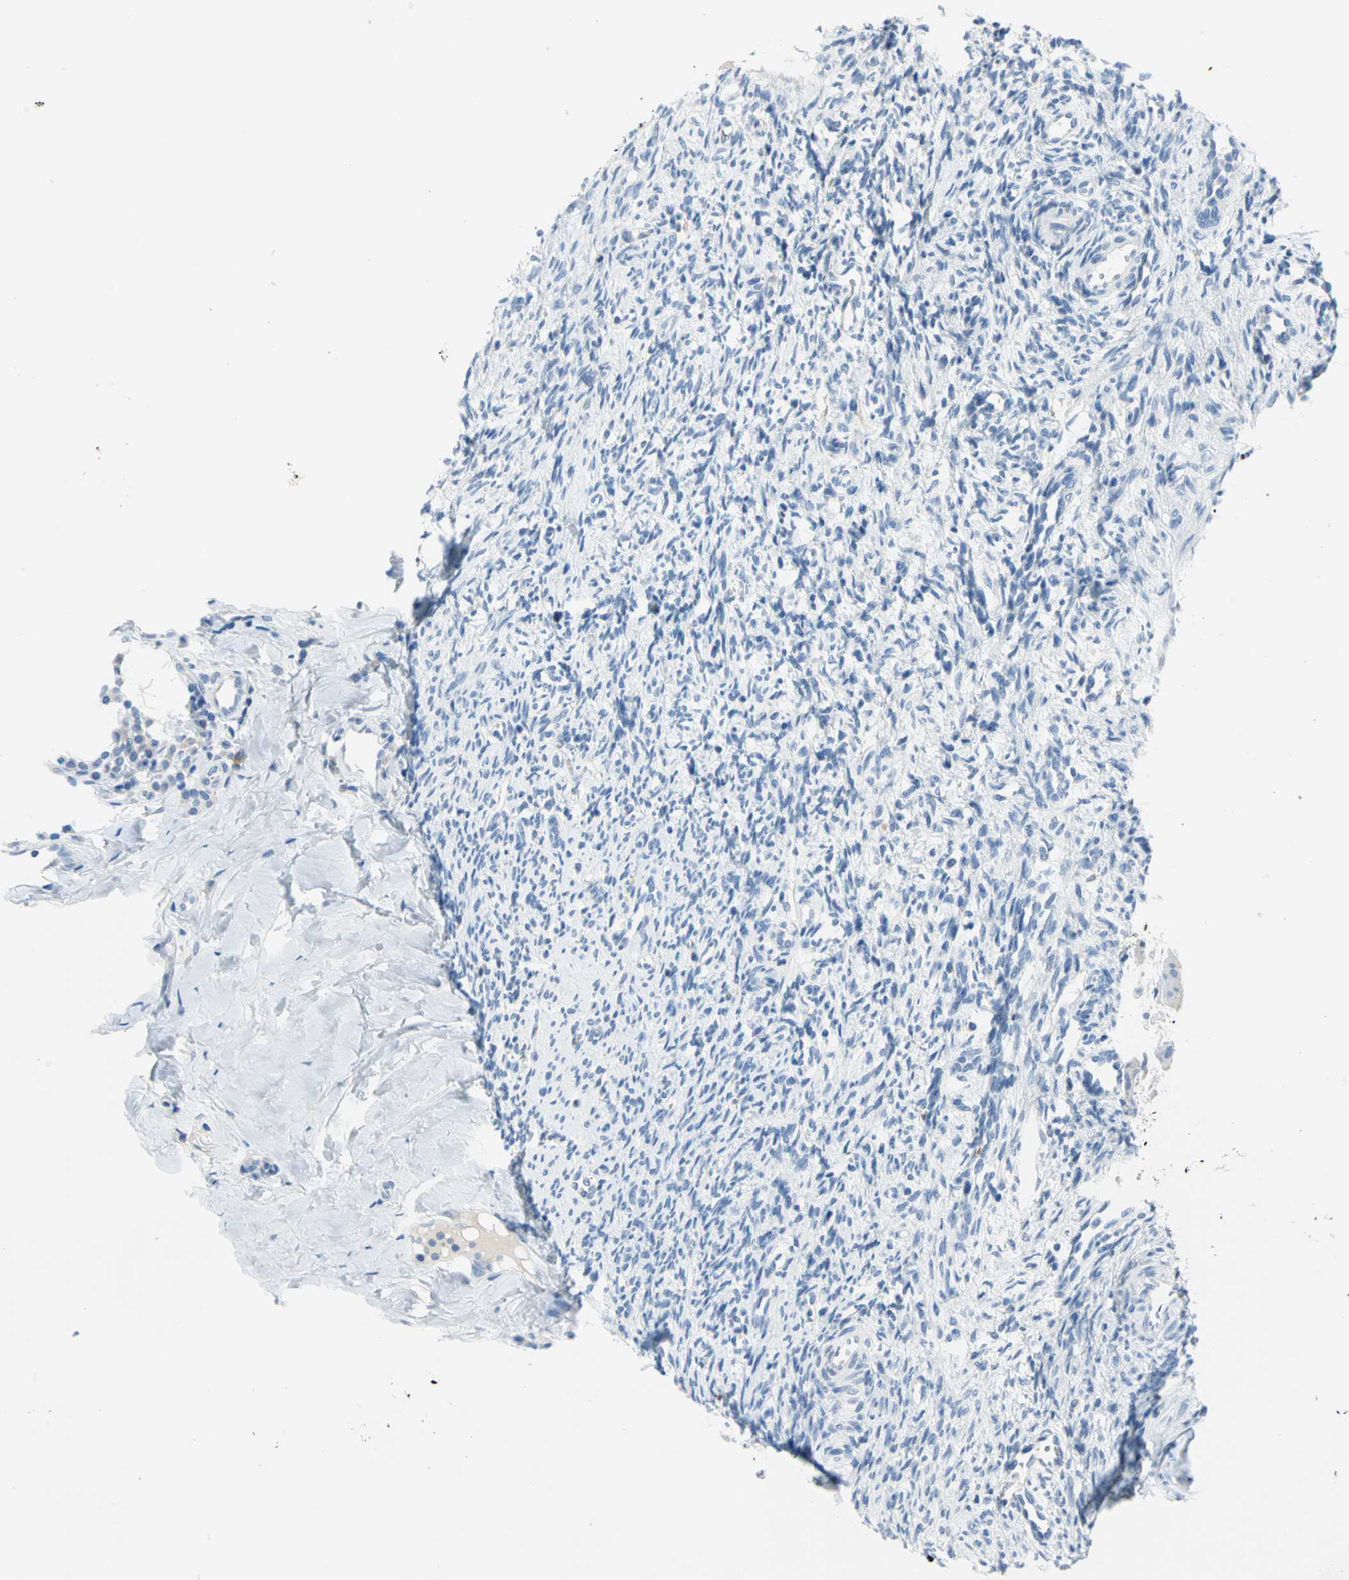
{"staining": {"intensity": "negative", "quantity": "none", "location": "none"}, "tissue": "ovary", "cell_type": "Ovarian stroma cells", "image_type": "normal", "snomed": [{"axis": "morphology", "description": "Normal tissue, NOS"}, {"axis": "topography", "description": "Ovary"}], "caption": "Immunohistochemistry photomicrograph of benign ovary stained for a protein (brown), which exhibits no expression in ovarian stroma cells. The staining was performed using DAB (3,3'-diaminobenzidine) to visualize the protein expression in brown, while the nuclei were stained in blue with hematoxylin (Magnification: 20x).", "gene": "PKLR", "patient": {"sex": "female", "age": 33}}